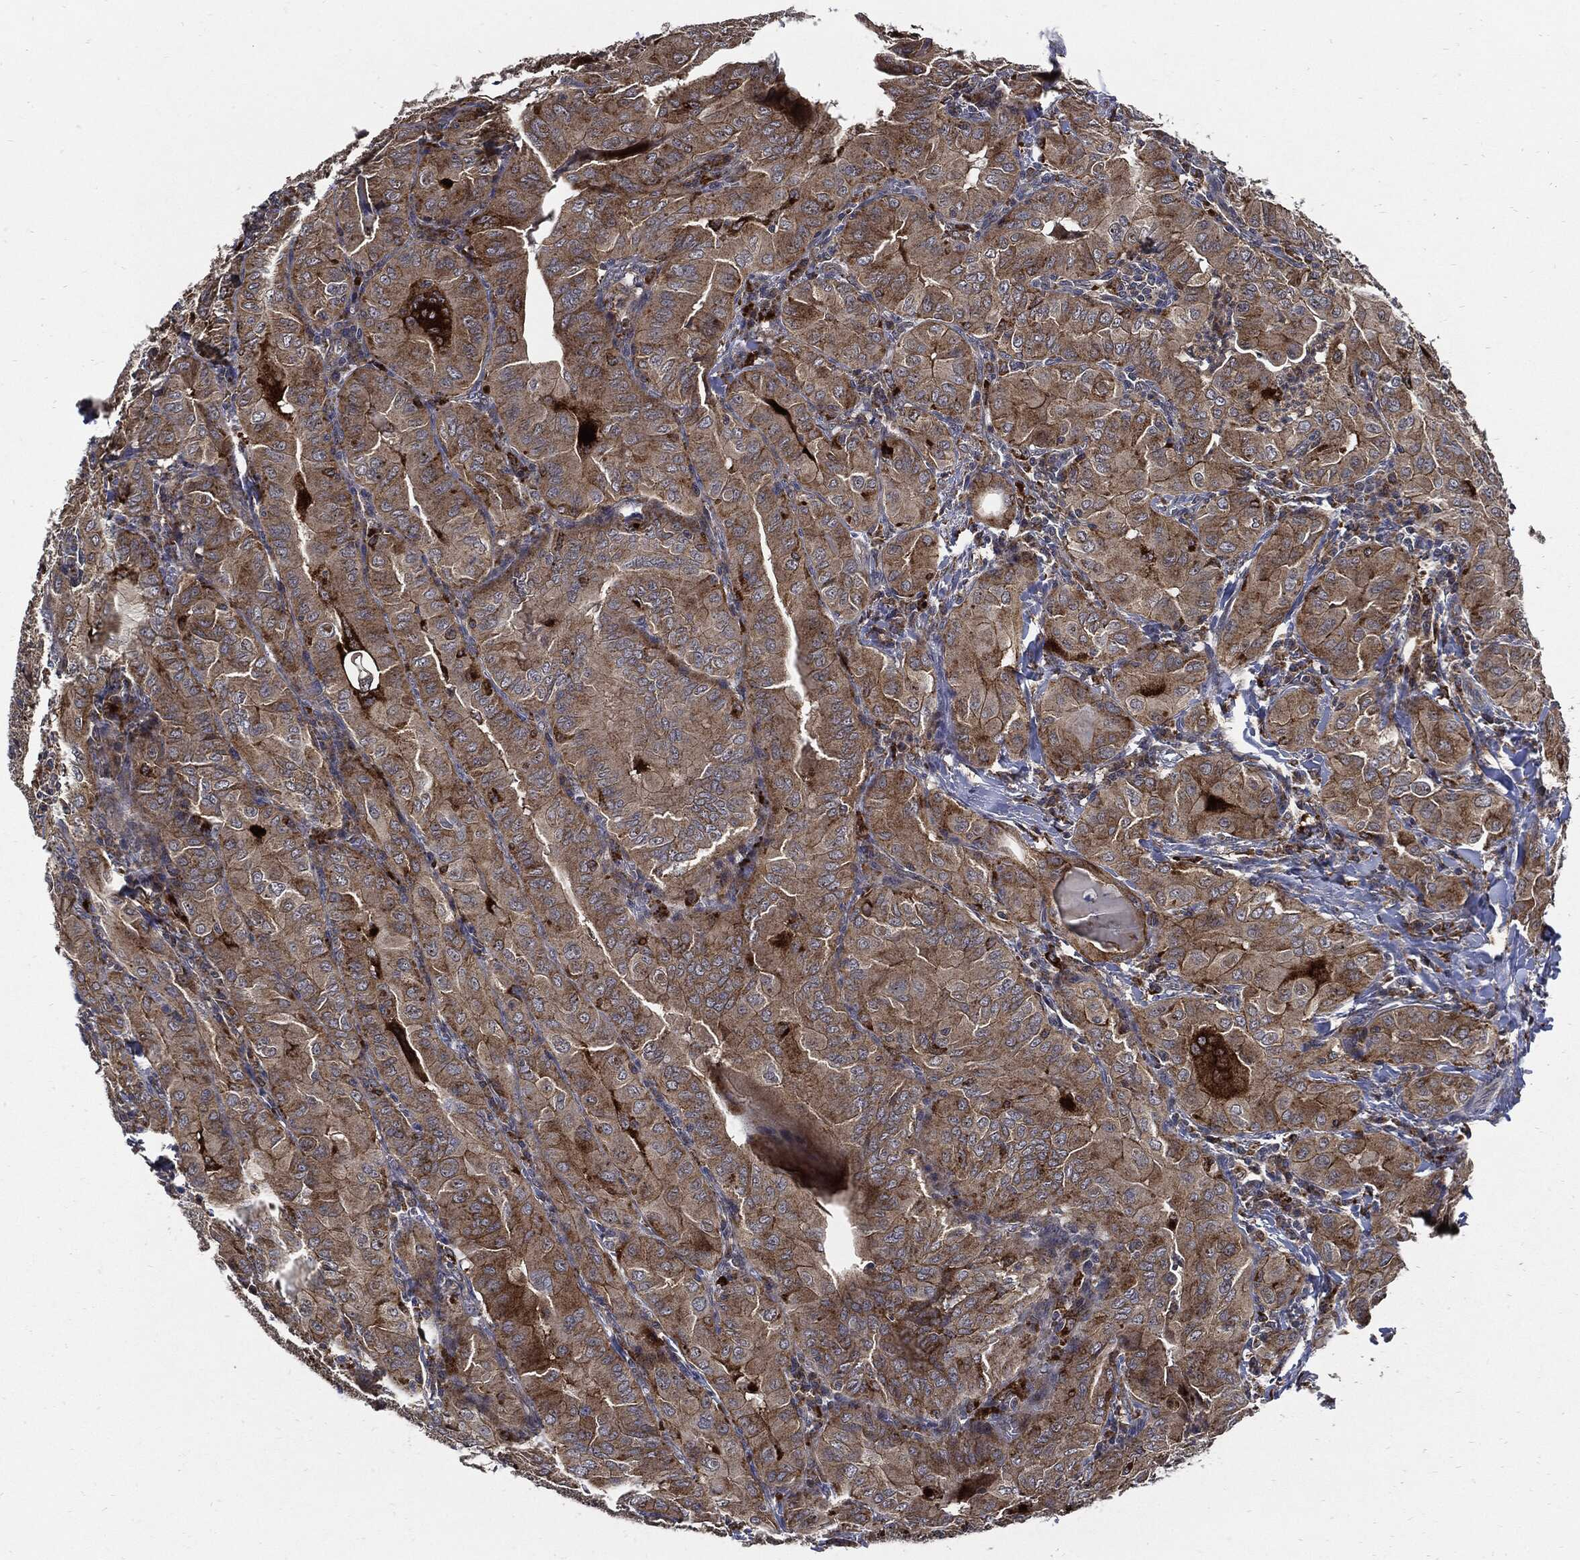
{"staining": {"intensity": "moderate", "quantity": ">75%", "location": "cytoplasmic/membranous"}, "tissue": "thyroid cancer", "cell_type": "Tumor cells", "image_type": "cancer", "snomed": [{"axis": "morphology", "description": "Papillary adenocarcinoma, NOS"}, {"axis": "topography", "description": "Thyroid gland"}], "caption": "About >75% of tumor cells in papillary adenocarcinoma (thyroid) show moderate cytoplasmic/membranous protein staining as visualized by brown immunohistochemical staining.", "gene": "SLC31A2", "patient": {"sex": "female", "age": 37}}